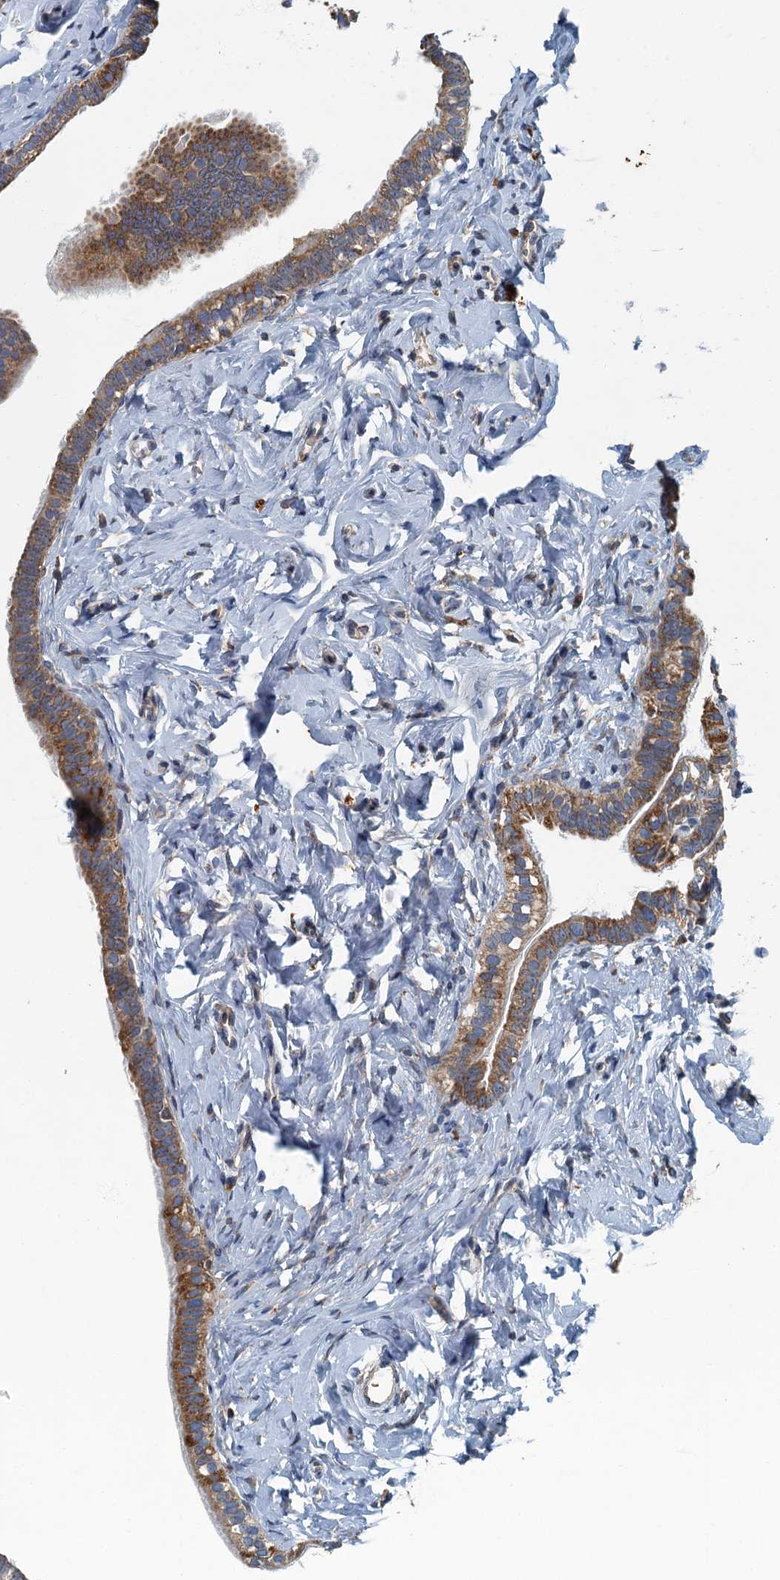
{"staining": {"intensity": "strong", "quantity": ">75%", "location": "cytoplasmic/membranous"}, "tissue": "fallopian tube", "cell_type": "Glandular cells", "image_type": "normal", "snomed": [{"axis": "morphology", "description": "Normal tissue, NOS"}, {"axis": "topography", "description": "Fallopian tube"}], "caption": "A high-resolution image shows immunohistochemistry staining of benign fallopian tube, which shows strong cytoplasmic/membranous expression in approximately >75% of glandular cells.", "gene": "SPDYC", "patient": {"sex": "female", "age": 66}}